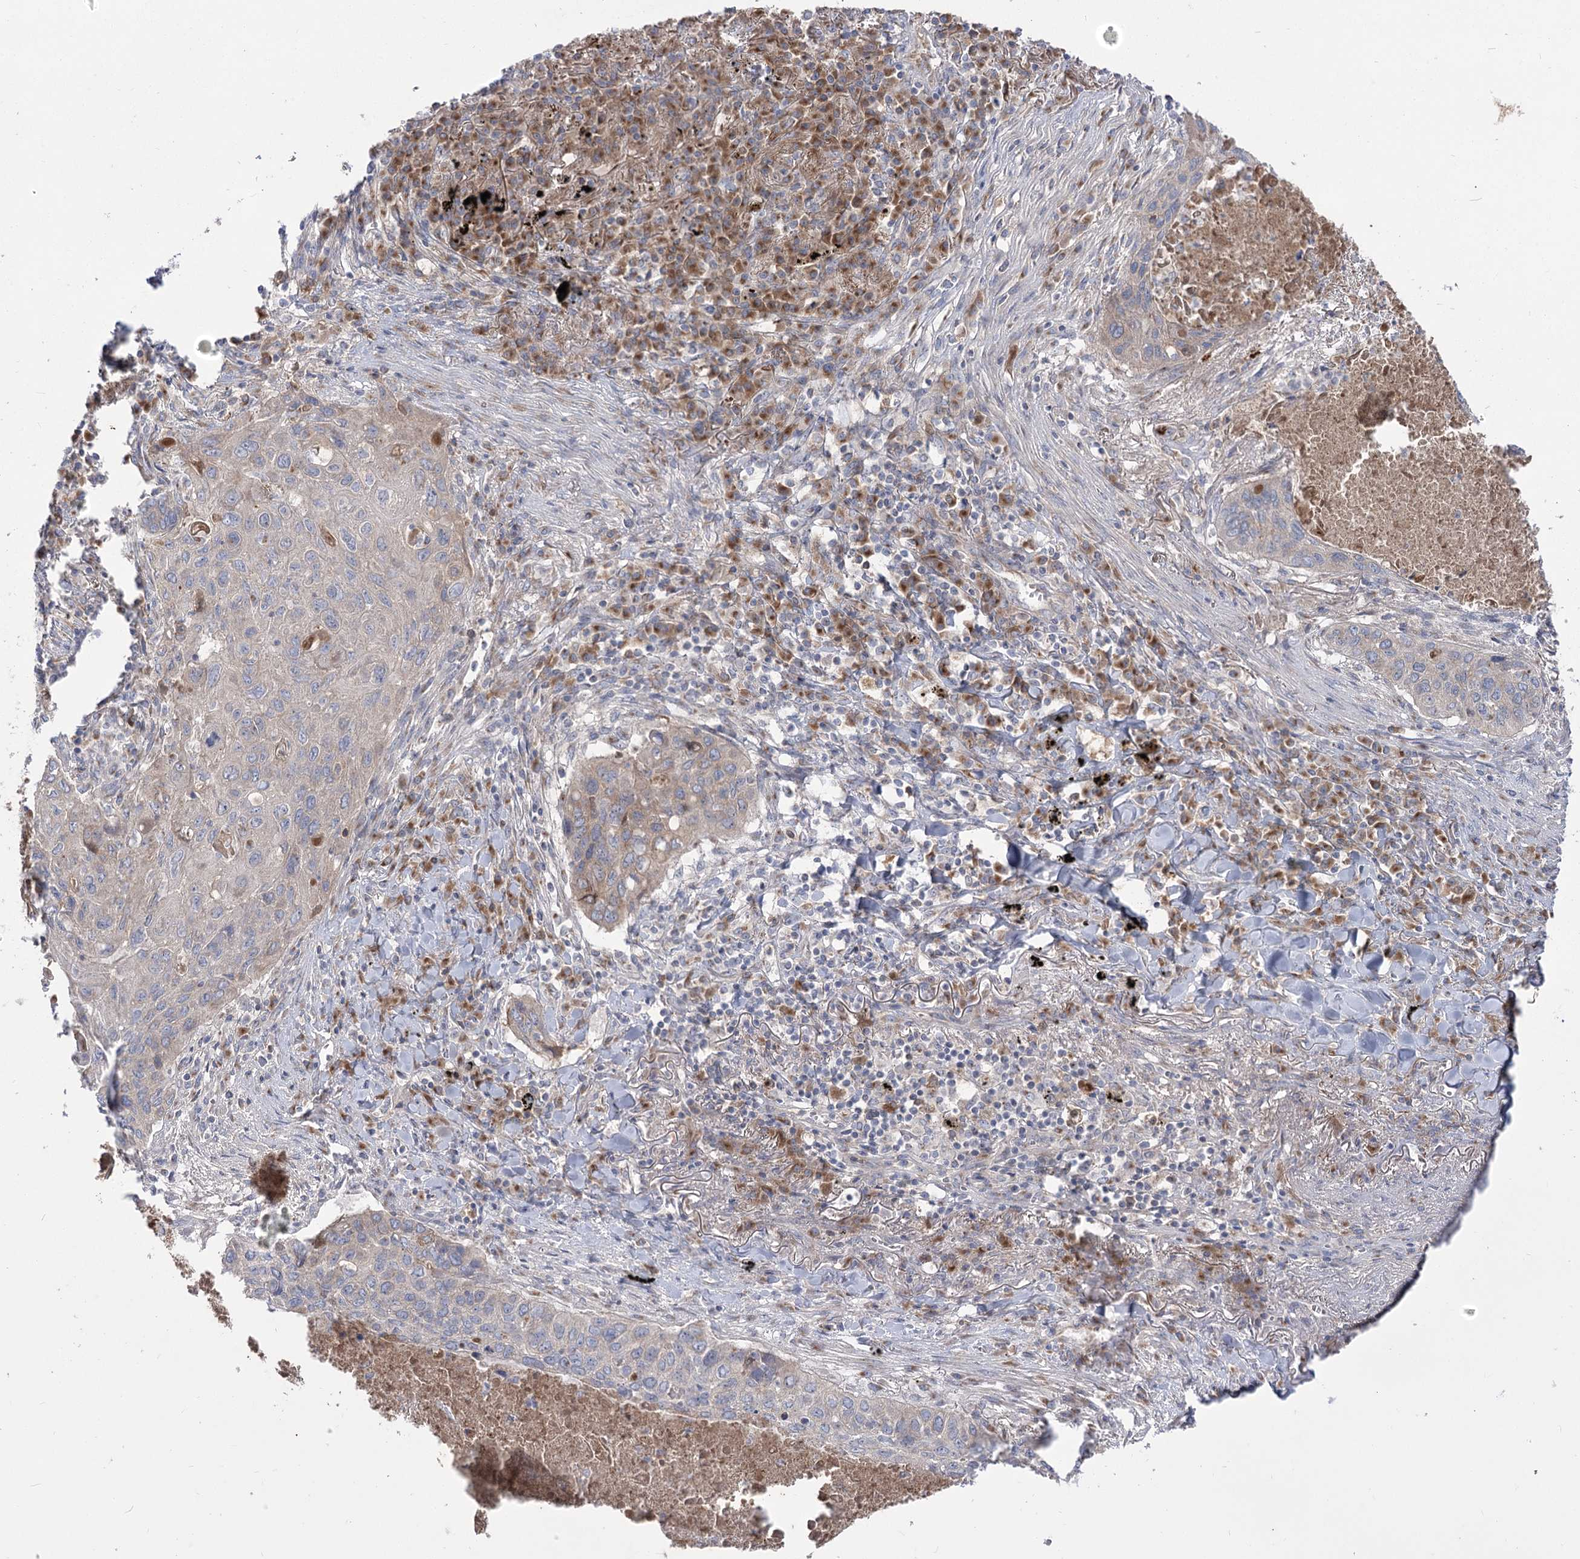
{"staining": {"intensity": "weak", "quantity": "<25%", "location": "cytoplasmic/membranous"}, "tissue": "lung cancer", "cell_type": "Tumor cells", "image_type": "cancer", "snomed": [{"axis": "morphology", "description": "Squamous cell carcinoma, NOS"}, {"axis": "topography", "description": "Lung"}], "caption": "Human lung cancer stained for a protein using immunohistochemistry (IHC) demonstrates no positivity in tumor cells.", "gene": "GBF1", "patient": {"sex": "female", "age": 63}}